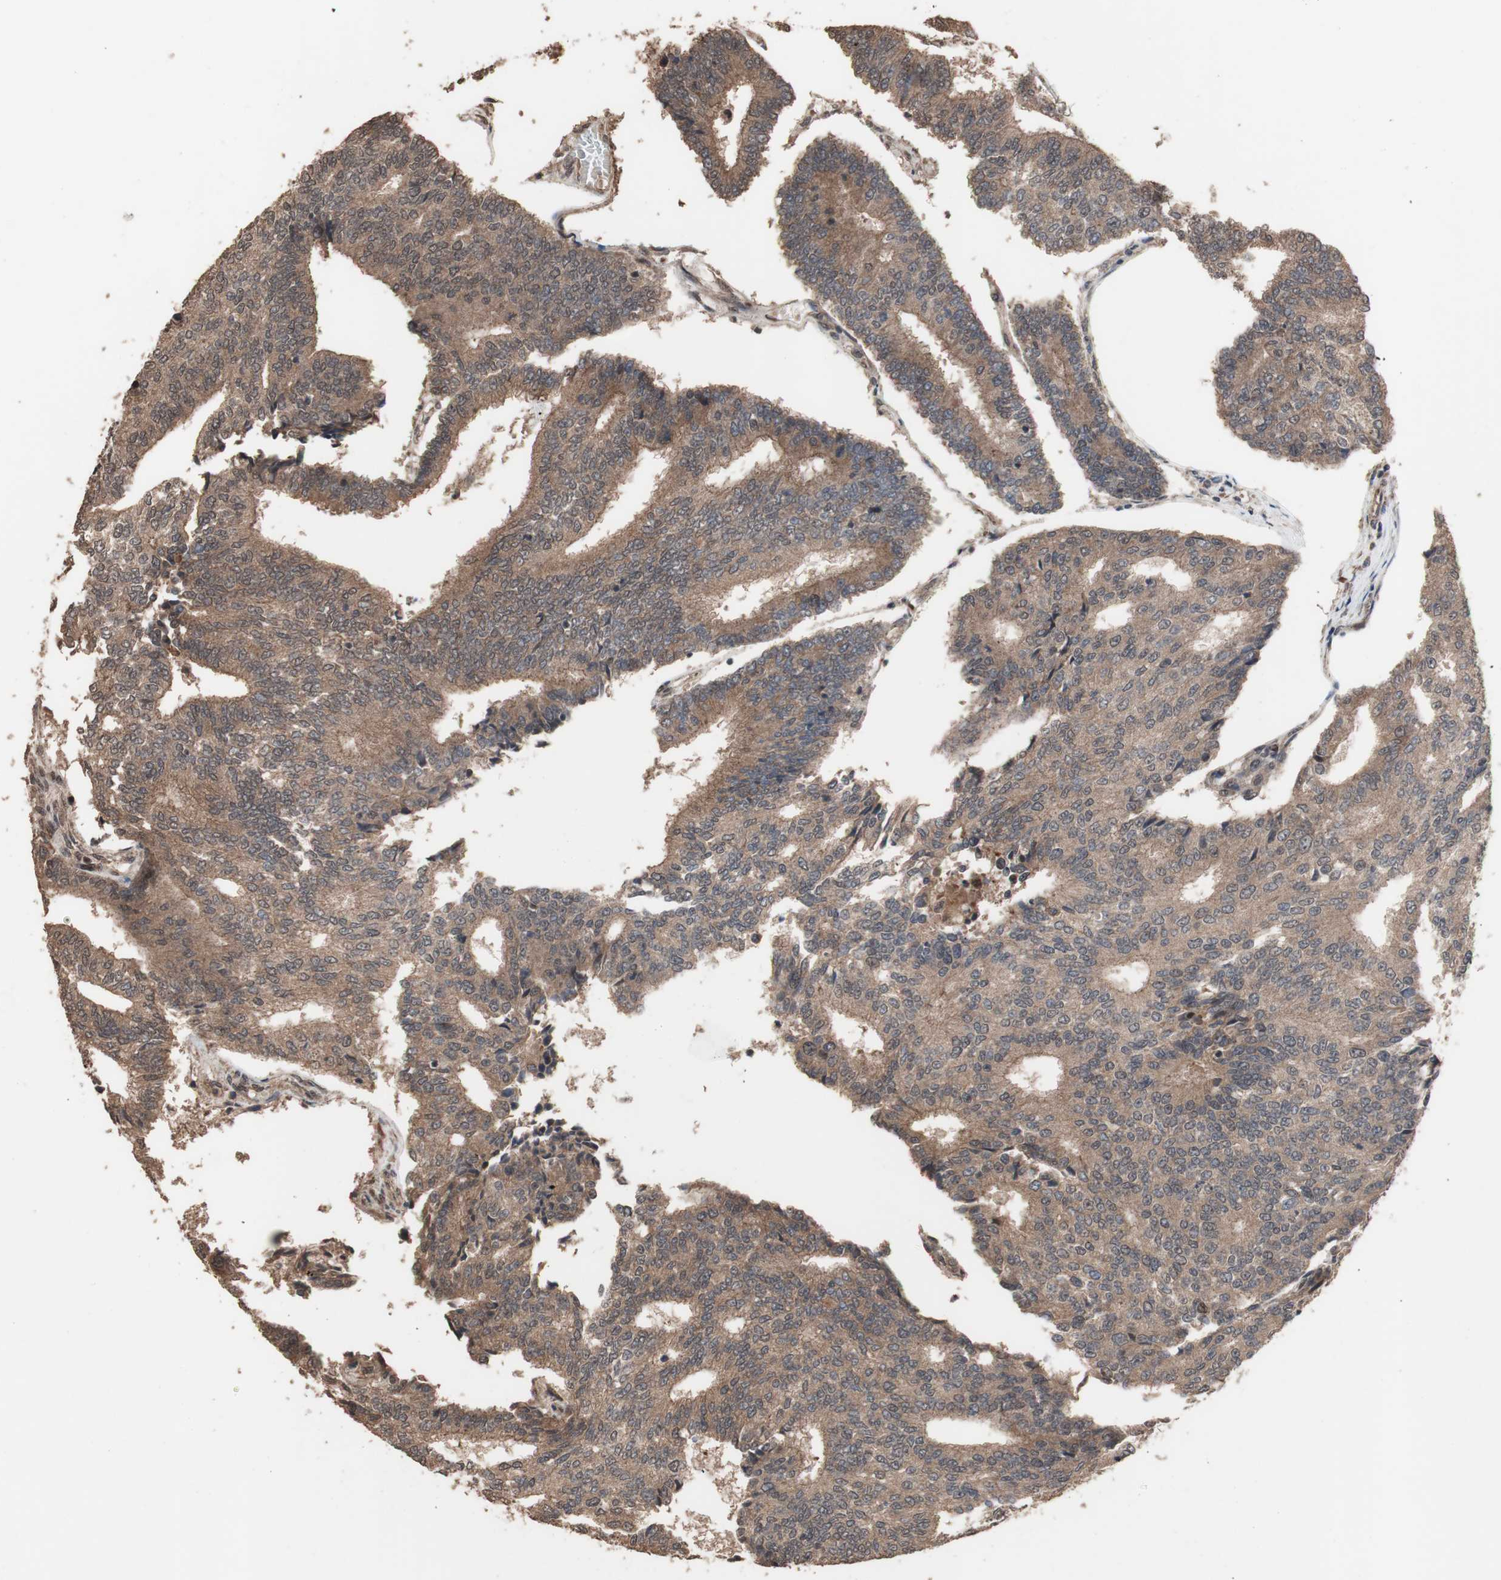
{"staining": {"intensity": "moderate", "quantity": ">75%", "location": "cytoplasmic/membranous"}, "tissue": "prostate cancer", "cell_type": "Tumor cells", "image_type": "cancer", "snomed": [{"axis": "morphology", "description": "Adenocarcinoma, High grade"}, {"axis": "topography", "description": "Prostate"}], "caption": "Prostate cancer (high-grade adenocarcinoma) tissue exhibits moderate cytoplasmic/membranous staining in about >75% of tumor cells The protein of interest is stained brown, and the nuclei are stained in blue (DAB IHC with brightfield microscopy, high magnification).", "gene": "KANSL1", "patient": {"sex": "male", "age": 55}}